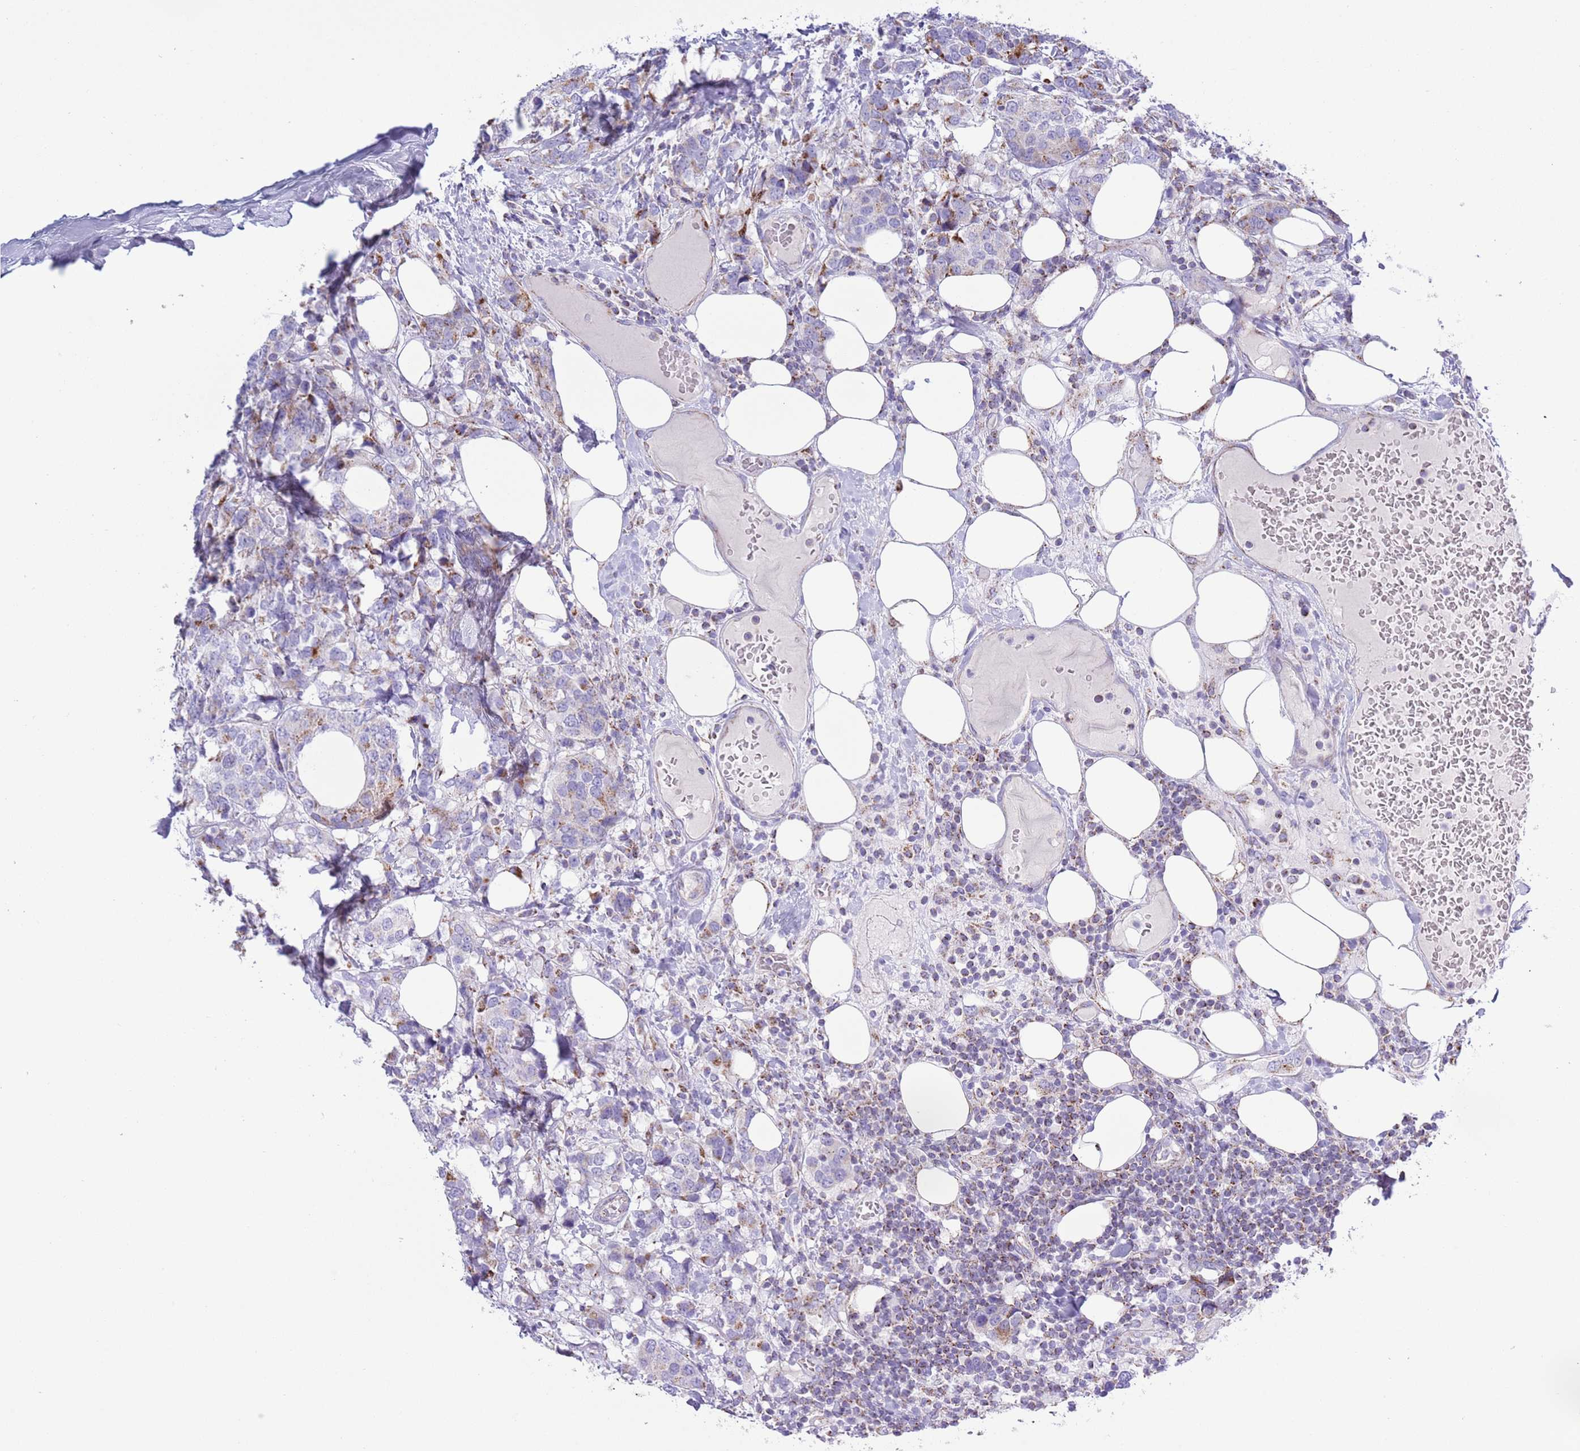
{"staining": {"intensity": "weak", "quantity": "<25%", "location": "cytoplasmic/membranous"}, "tissue": "breast cancer", "cell_type": "Tumor cells", "image_type": "cancer", "snomed": [{"axis": "morphology", "description": "Lobular carcinoma"}, {"axis": "topography", "description": "Breast"}], "caption": "Histopathology image shows no protein positivity in tumor cells of breast cancer tissue.", "gene": "ATP6V1B1", "patient": {"sex": "female", "age": 59}}